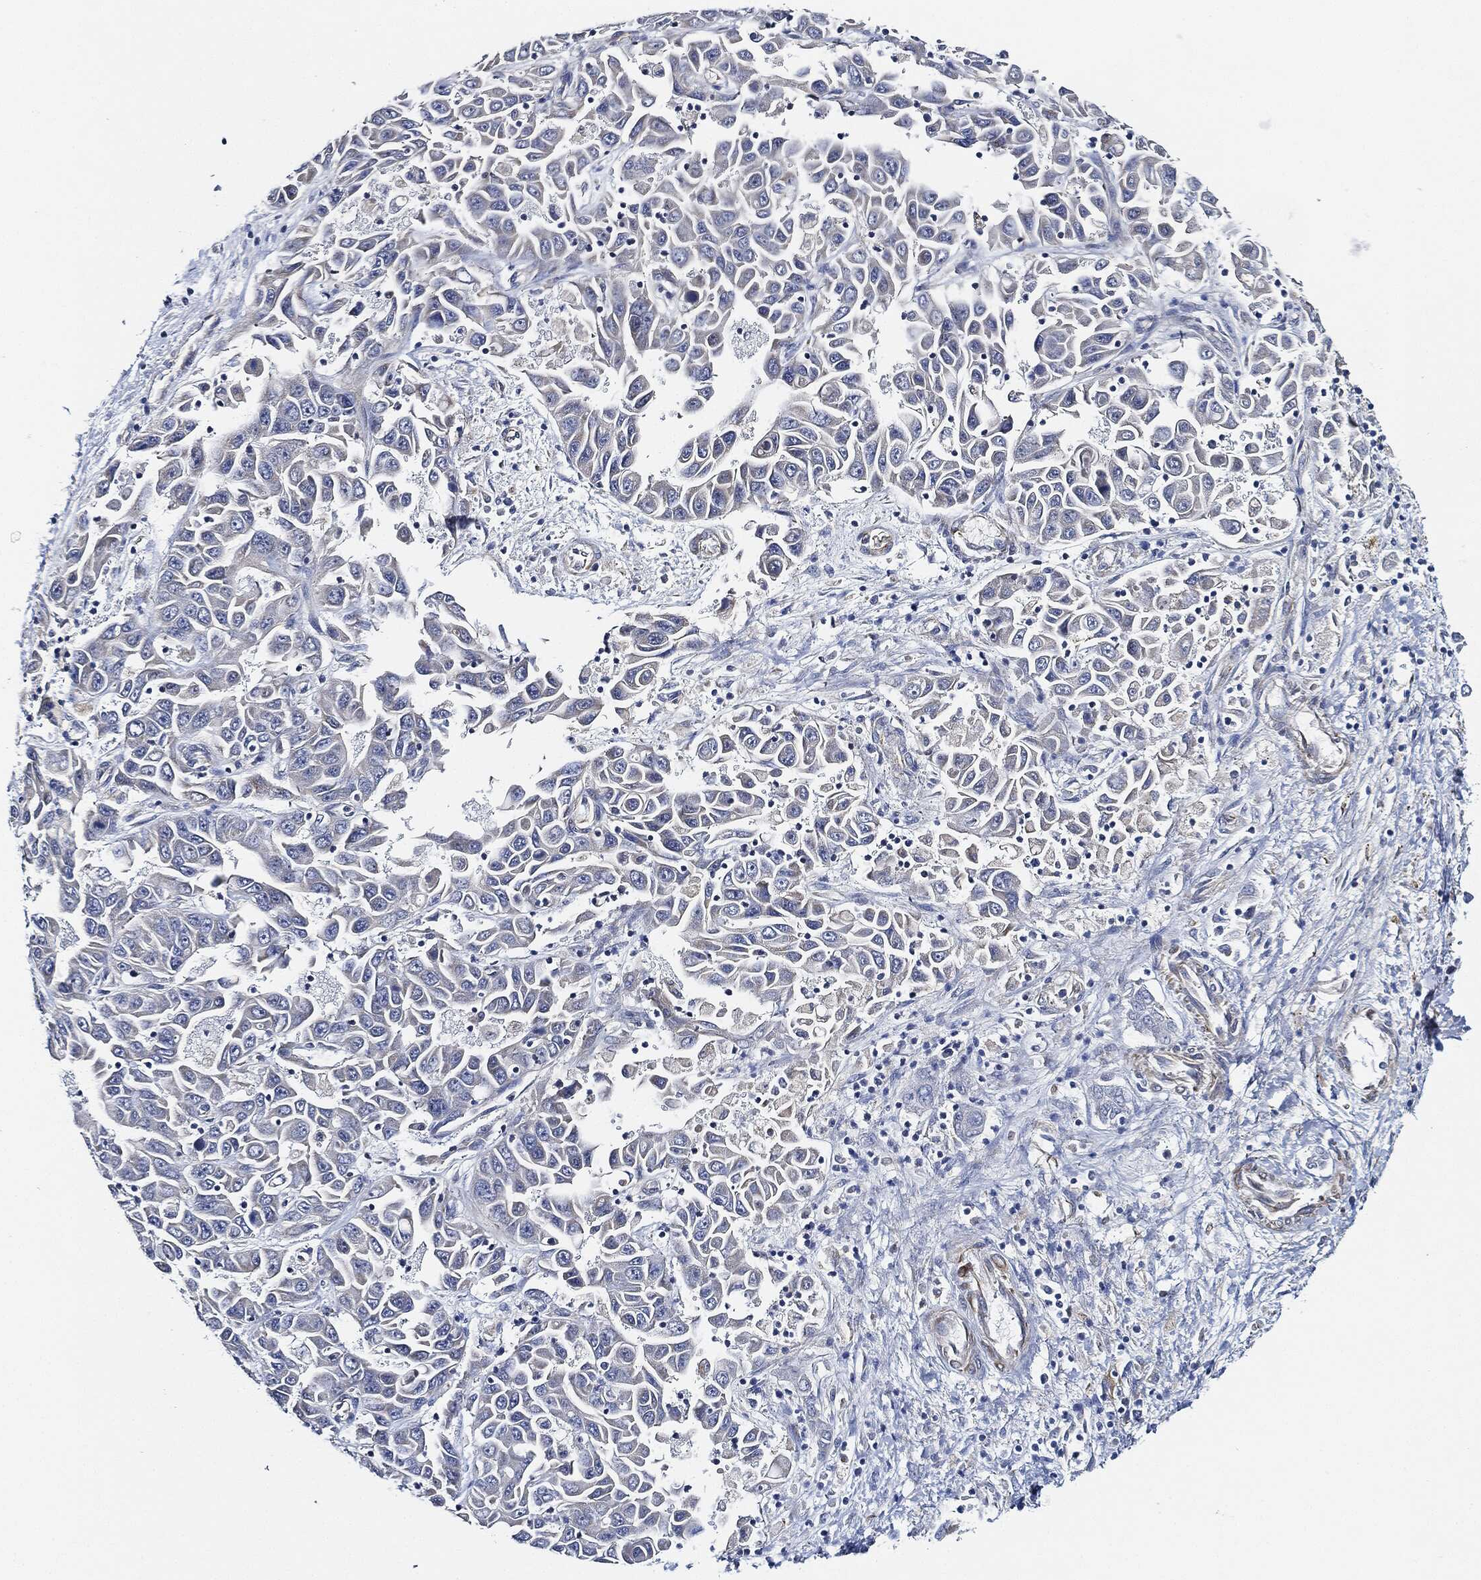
{"staining": {"intensity": "negative", "quantity": "none", "location": "none"}, "tissue": "liver cancer", "cell_type": "Tumor cells", "image_type": "cancer", "snomed": [{"axis": "morphology", "description": "Cholangiocarcinoma"}, {"axis": "topography", "description": "Liver"}], "caption": "Human liver cancer (cholangiocarcinoma) stained for a protein using immunohistochemistry shows no positivity in tumor cells.", "gene": "THSD1", "patient": {"sex": "female", "age": 52}}